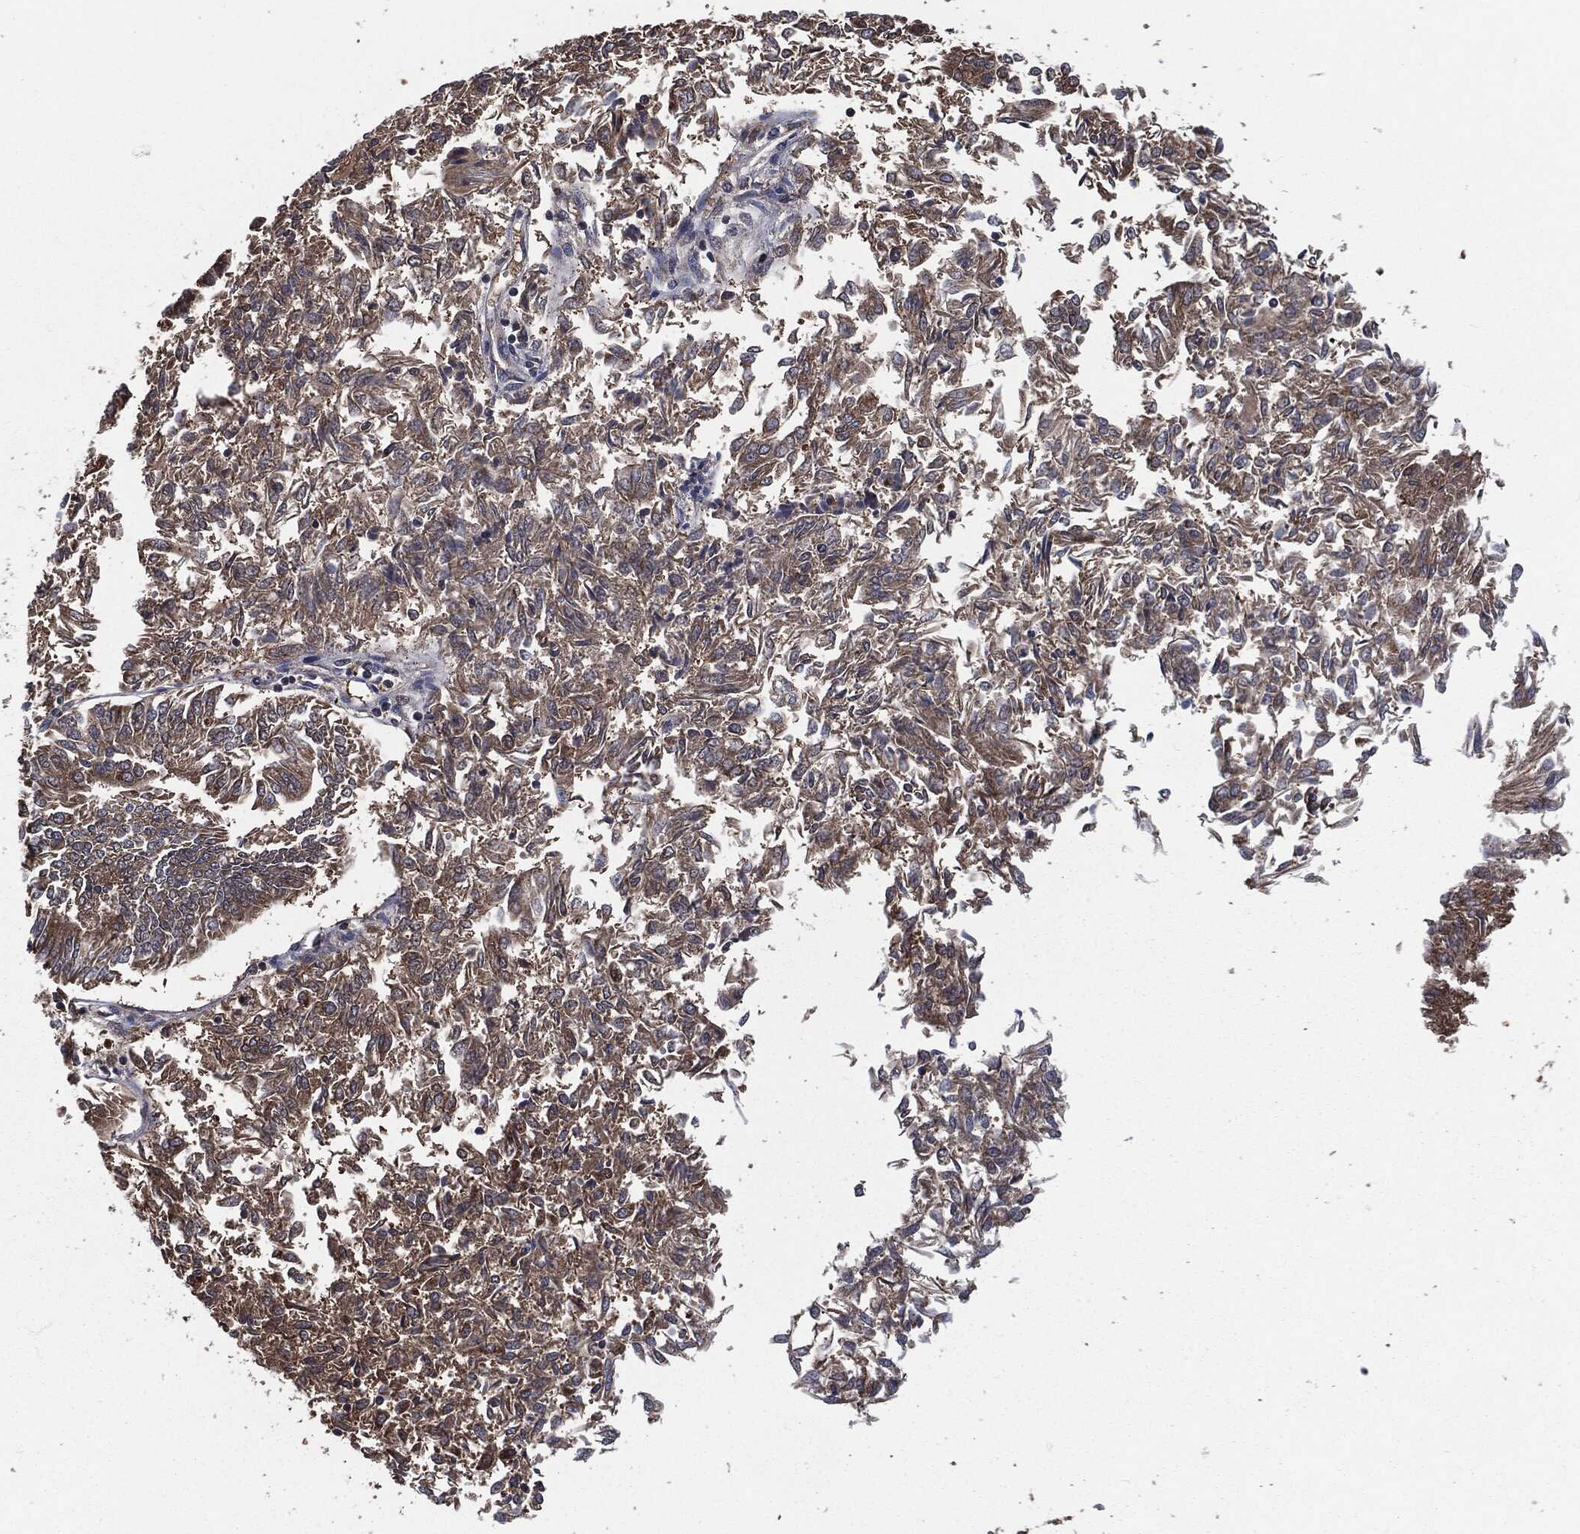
{"staining": {"intensity": "weak", "quantity": ">75%", "location": "cytoplasmic/membranous"}, "tissue": "endometrial cancer", "cell_type": "Tumor cells", "image_type": "cancer", "snomed": [{"axis": "morphology", "description": "Adenocarcinoma, NOS"}, {"axis": "topography", "description": "Endometrium"}], "caption": "Brown immunohistochemical staining in endometrial adenocarcinoma exhibits weak cytoplasmic/membranous expression in approximately >75% of tumor cells.", "gene": "PRDX4", "patient": {"sex": "female", "age": 58}}